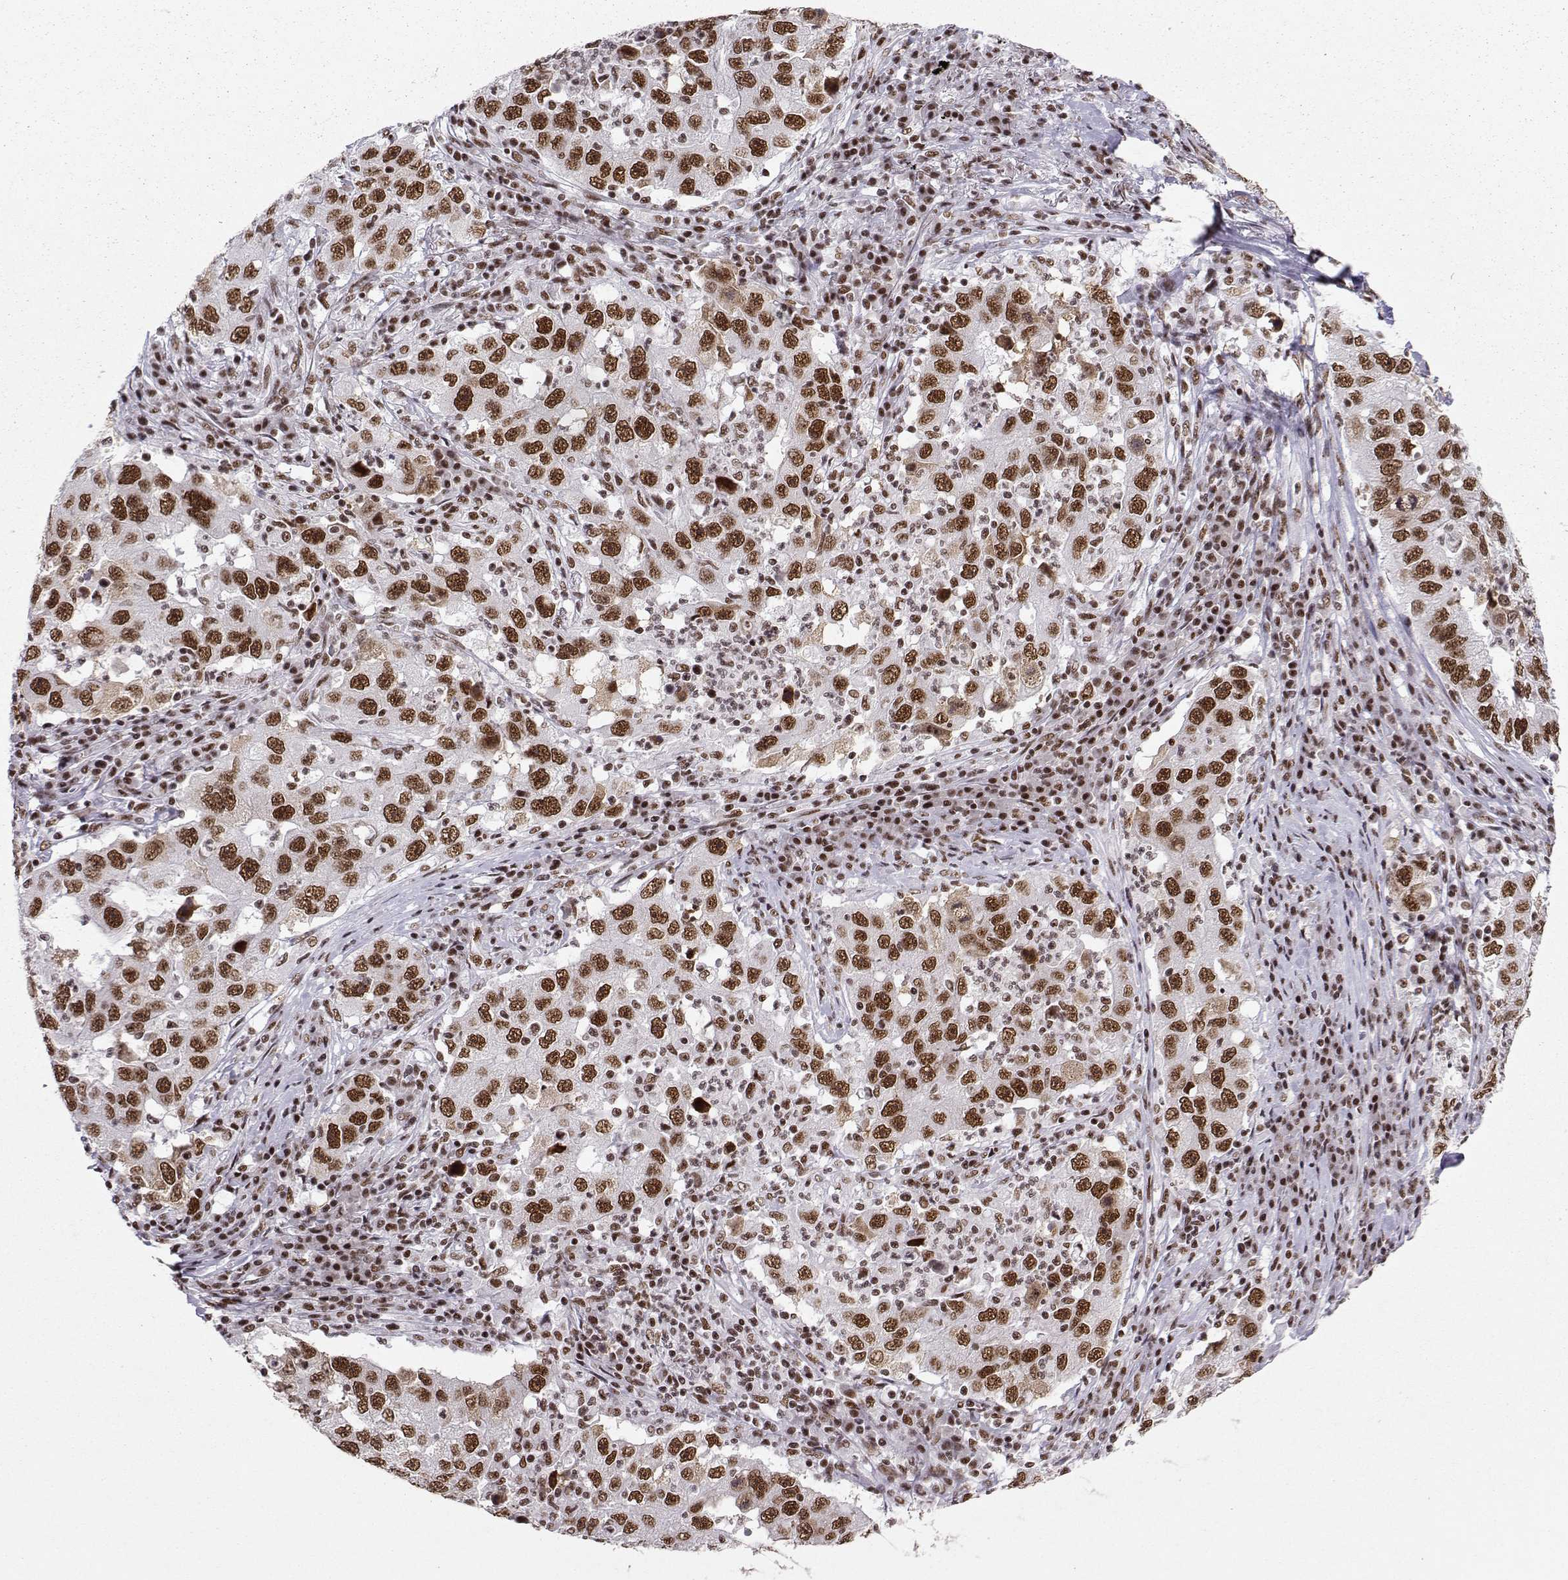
{"staining": {"intensity": "moderate", "quantity": ">75%", "location": "nuclear"}, "tissue": "lung cancer", "cell_type": "Tumor cells", "image_type": "cancer", "snomed": [{"axis": "morphology", "description": "Adenocarcinoma, NOS"}, {"axis": "topography", "description": "Lung"}], "caption": "High-power microscopy captured an IHC micrograph of adenocarcinoma (lung), revealing moderate nuclear expression in about >75% of tumor cells.", "gene": "SNRPB2", "patient": {"sex": "male", "age": 73}}